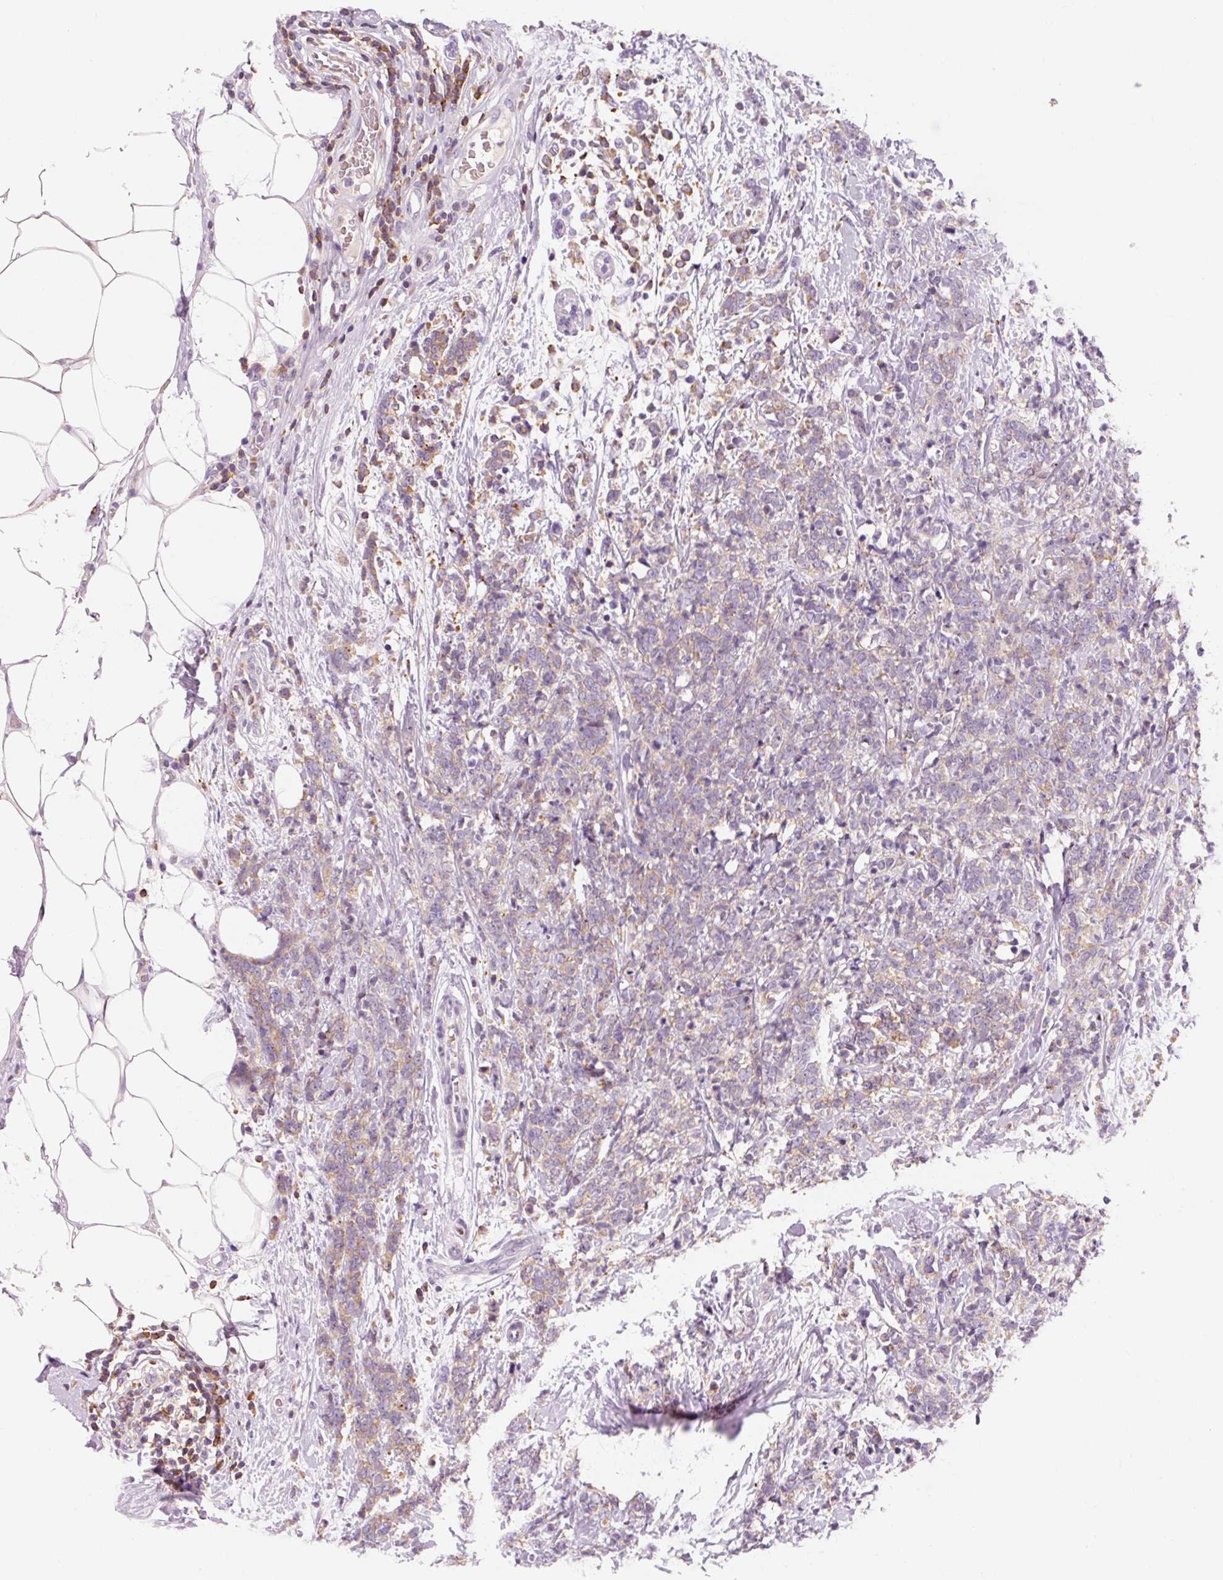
{"staining": {"intensity": "weak", "quantity": "<25%", "location": "cytoplasmic/membranous"}, "tissue": "breast cancer", "cell_type": "Tumor cells", "image_type": "cancer", "snomed": [{"axis": "morphology", "description": "Lobular carcinoma"}, {"axis": "topography", "description": "Breast"}], "caption": "The micrograph displays no significant positivity in tumor cells of breast lobular carcinoma. (Brightfield microscopy of DAB immunohistochemistry at high magnification).", "gene": "OR8K1", "patient": {"sex": "female", "age": 58}}